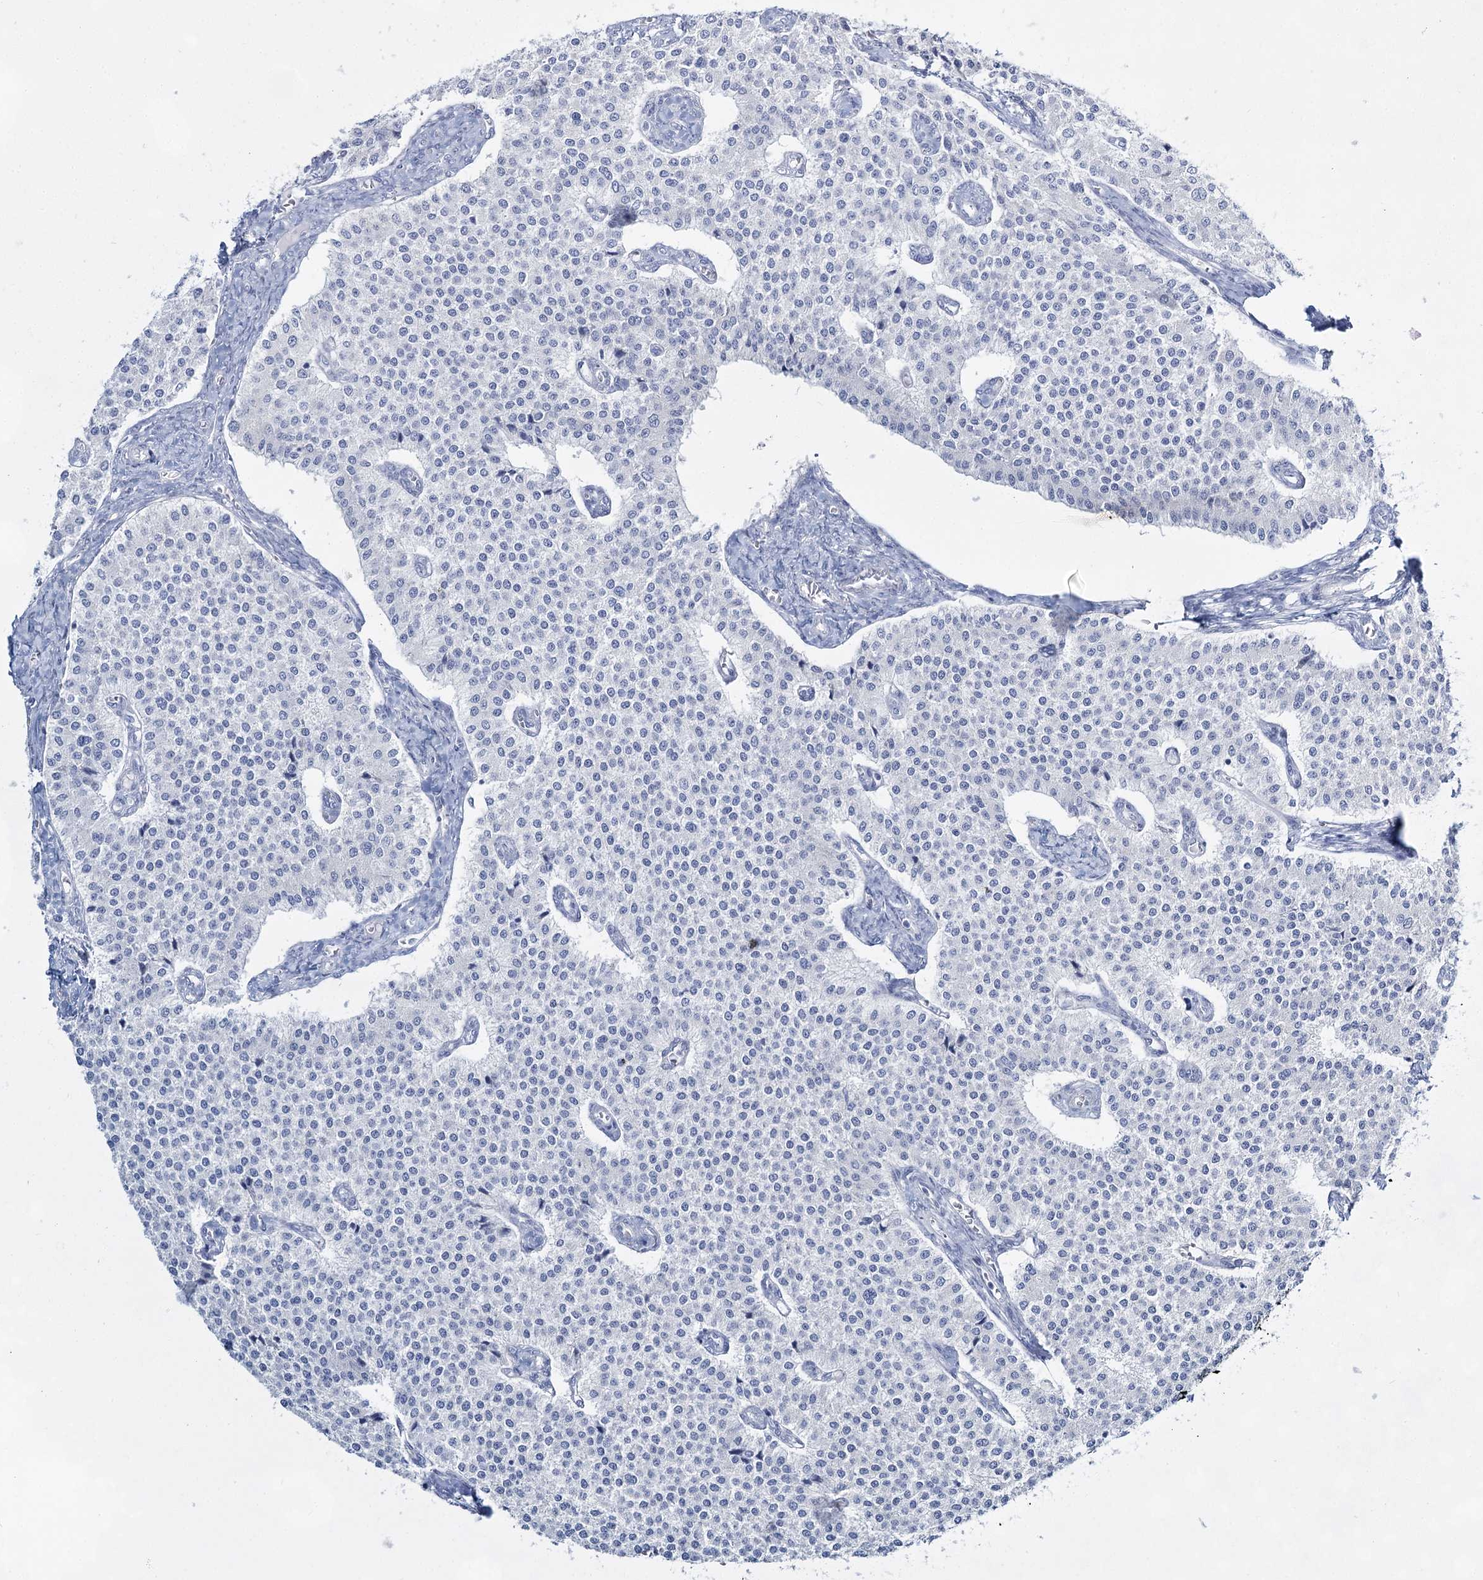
{"staining": {"intensity": "negative", "quantity": "none", "location": "none"}, "tissue": "carcinoid", "cell_type": "Tumor cells", "image_type": "cancer", "snomed": [{"axis": "morphology", "description": "Carcinoid, malignant, NOS"}, {"axis": "topography", "description": "Colon"}], "caption": "Tumor cells are negative for brown protein staining in carcinoid (malignant).", "gene": "SLC17A2", "patient": {"sex": "female", "age": 52}}